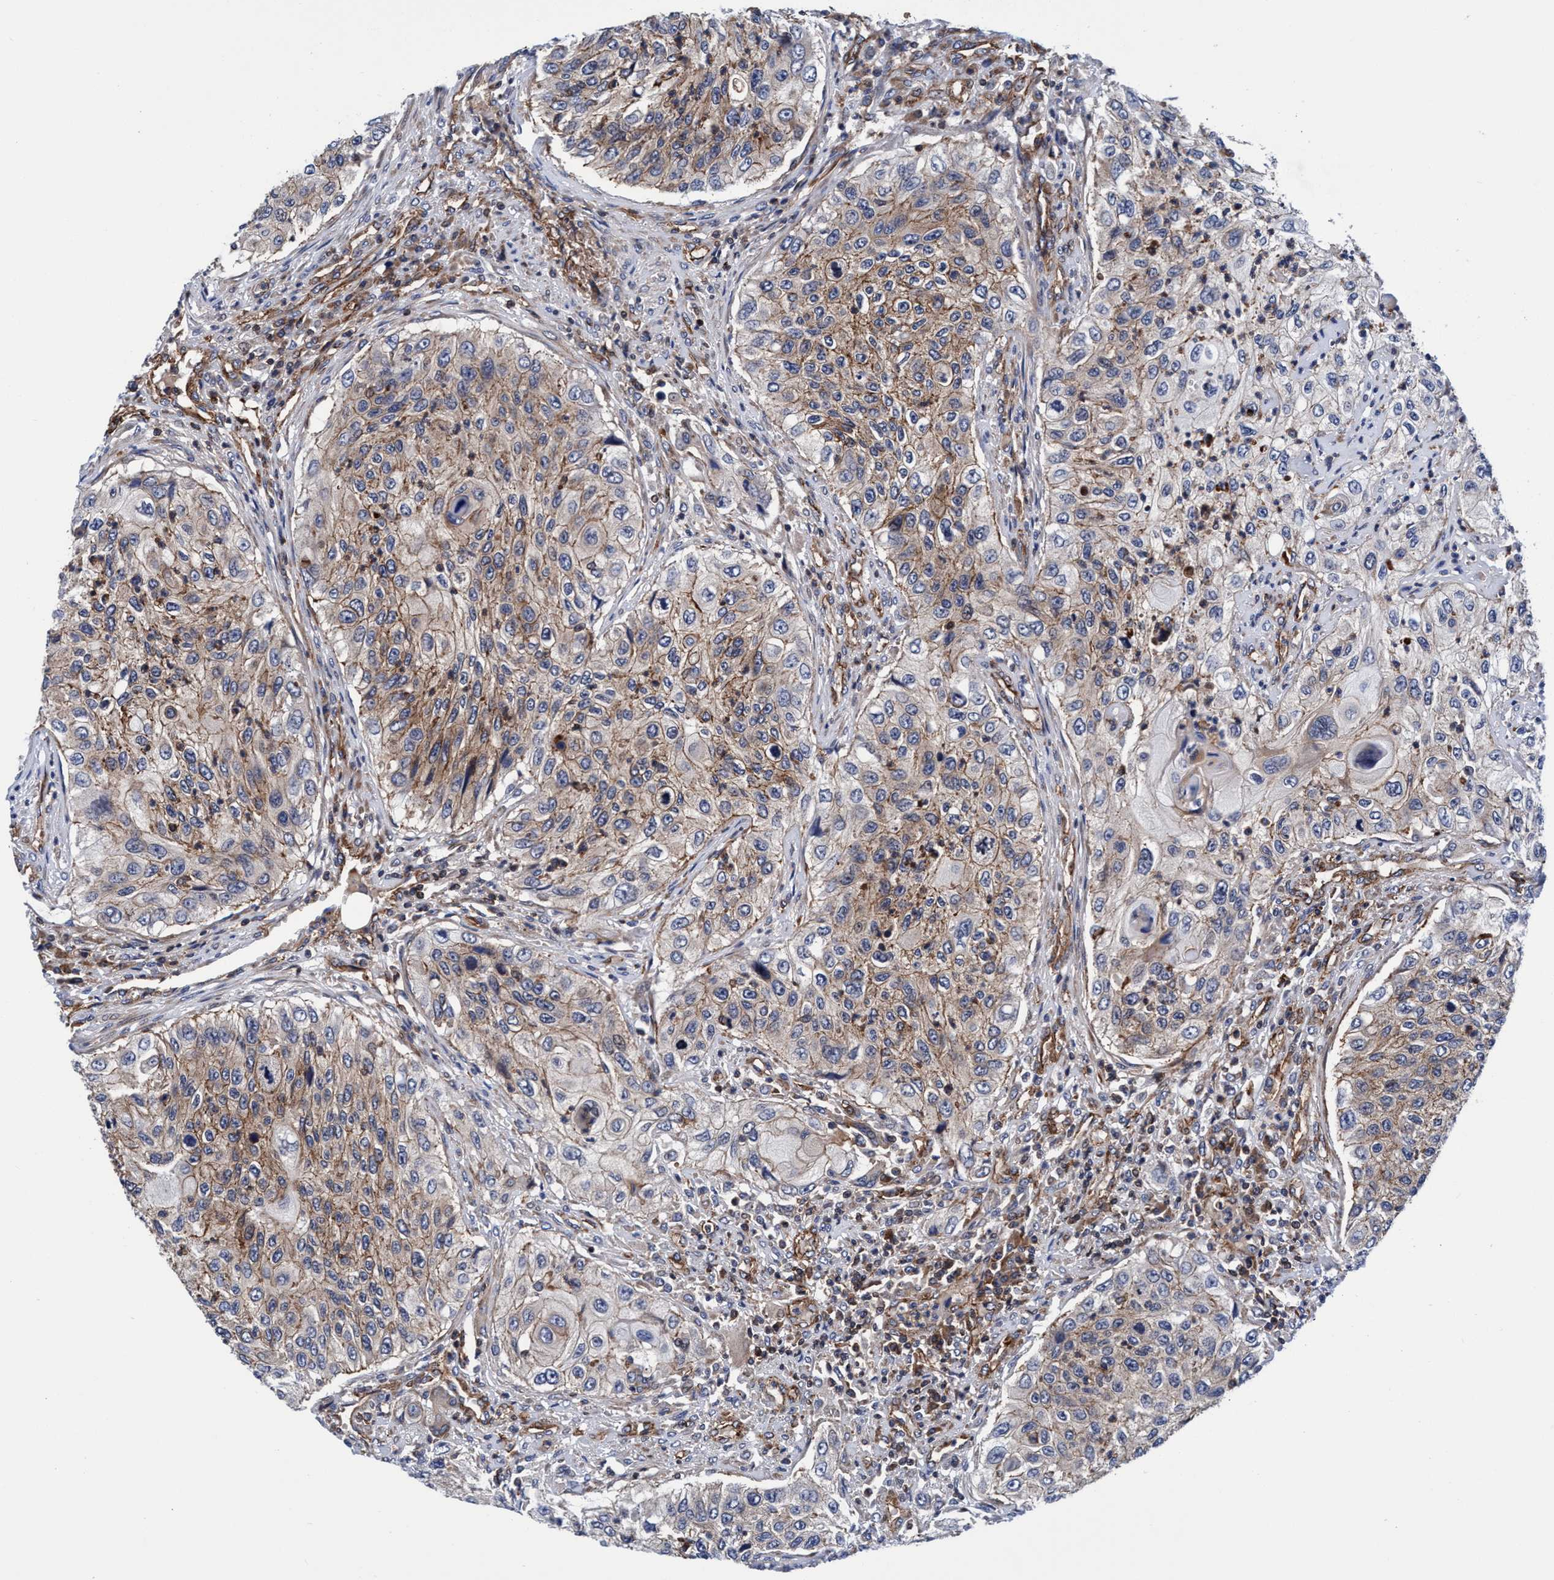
{"staining": {"intensity": "moderate", "quantity": "25%-75%", "location": "cytoplasmic/membranous"}, "tissue": "urothelial cancer", "cell_type": "Tumor cells", "image_type": "cancer", "snomed": [{"axis": "morphology", "description": "Urothelial carcinoma, High grade"}, {"axis": "topography", "description": "Urinary bladder"}], "caption": "A histopathology image of human urothelial cancer stained for a protein shows moderate cytoplasmic/membranous brown staining in tumor cells.", "gene": "MCM3AP", "patient": {"sex": "female", "age": 60}}